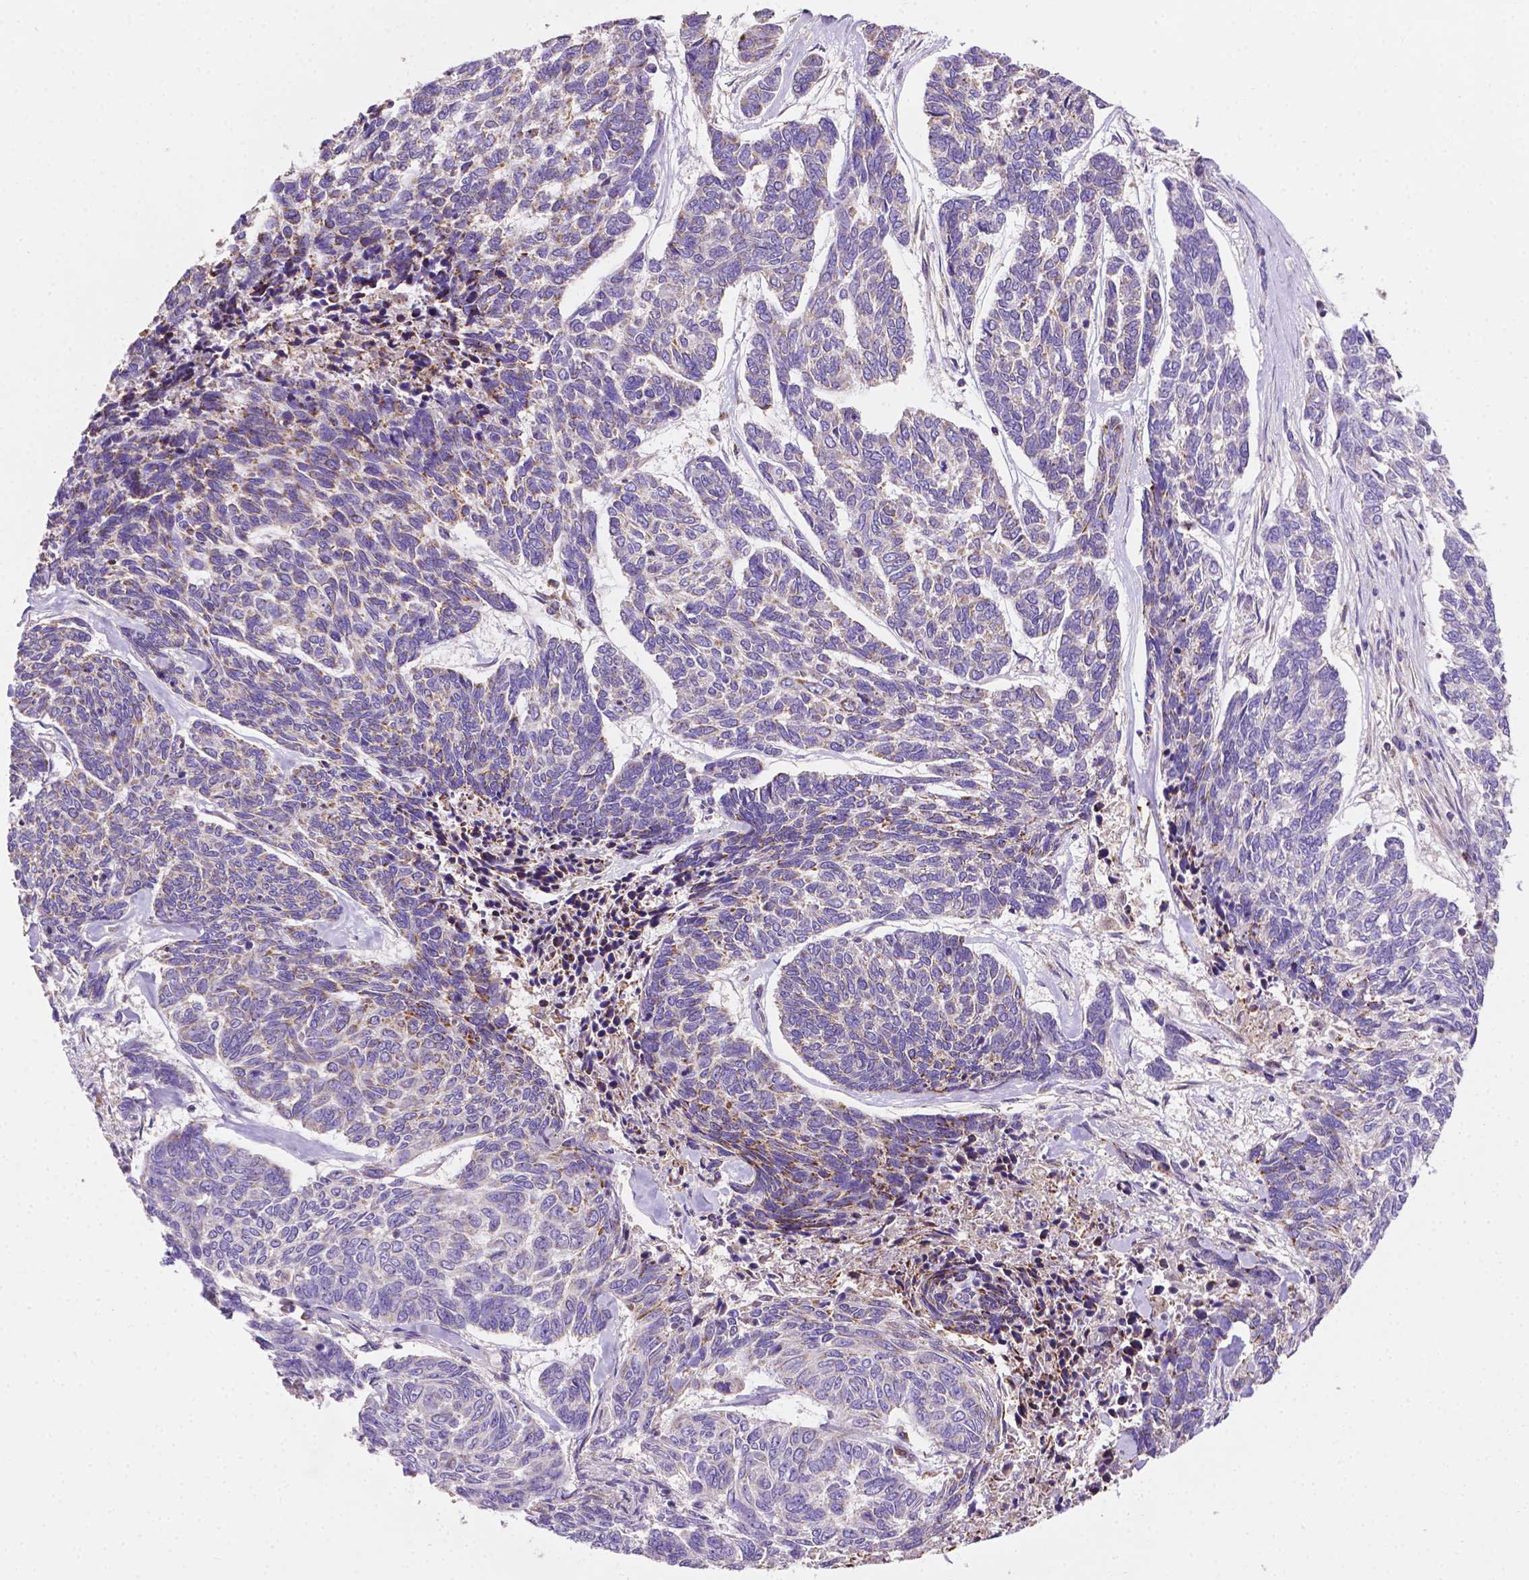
{"staining": {"intensity": "moderate", "quantity": "<25%", "location": "cytoplasmic/membranous"}, "tissue": "skin cancer", "cell_type": "Tumor cells", "image_type": "cancer", "snomed": [{"axis": "morphology", "description": "Basal cell carcinoma"}, {"axis": "topography", "description": "Skin"}], "caption": "Moderate cytoplasmic/membranous positivity for a protein is present in about <25% of tumor cells of basal cell carcinoma (skin) using immunohistochemistry.", "gene": "ILVBL", "patient": {"sex": "female", "age": 65}}